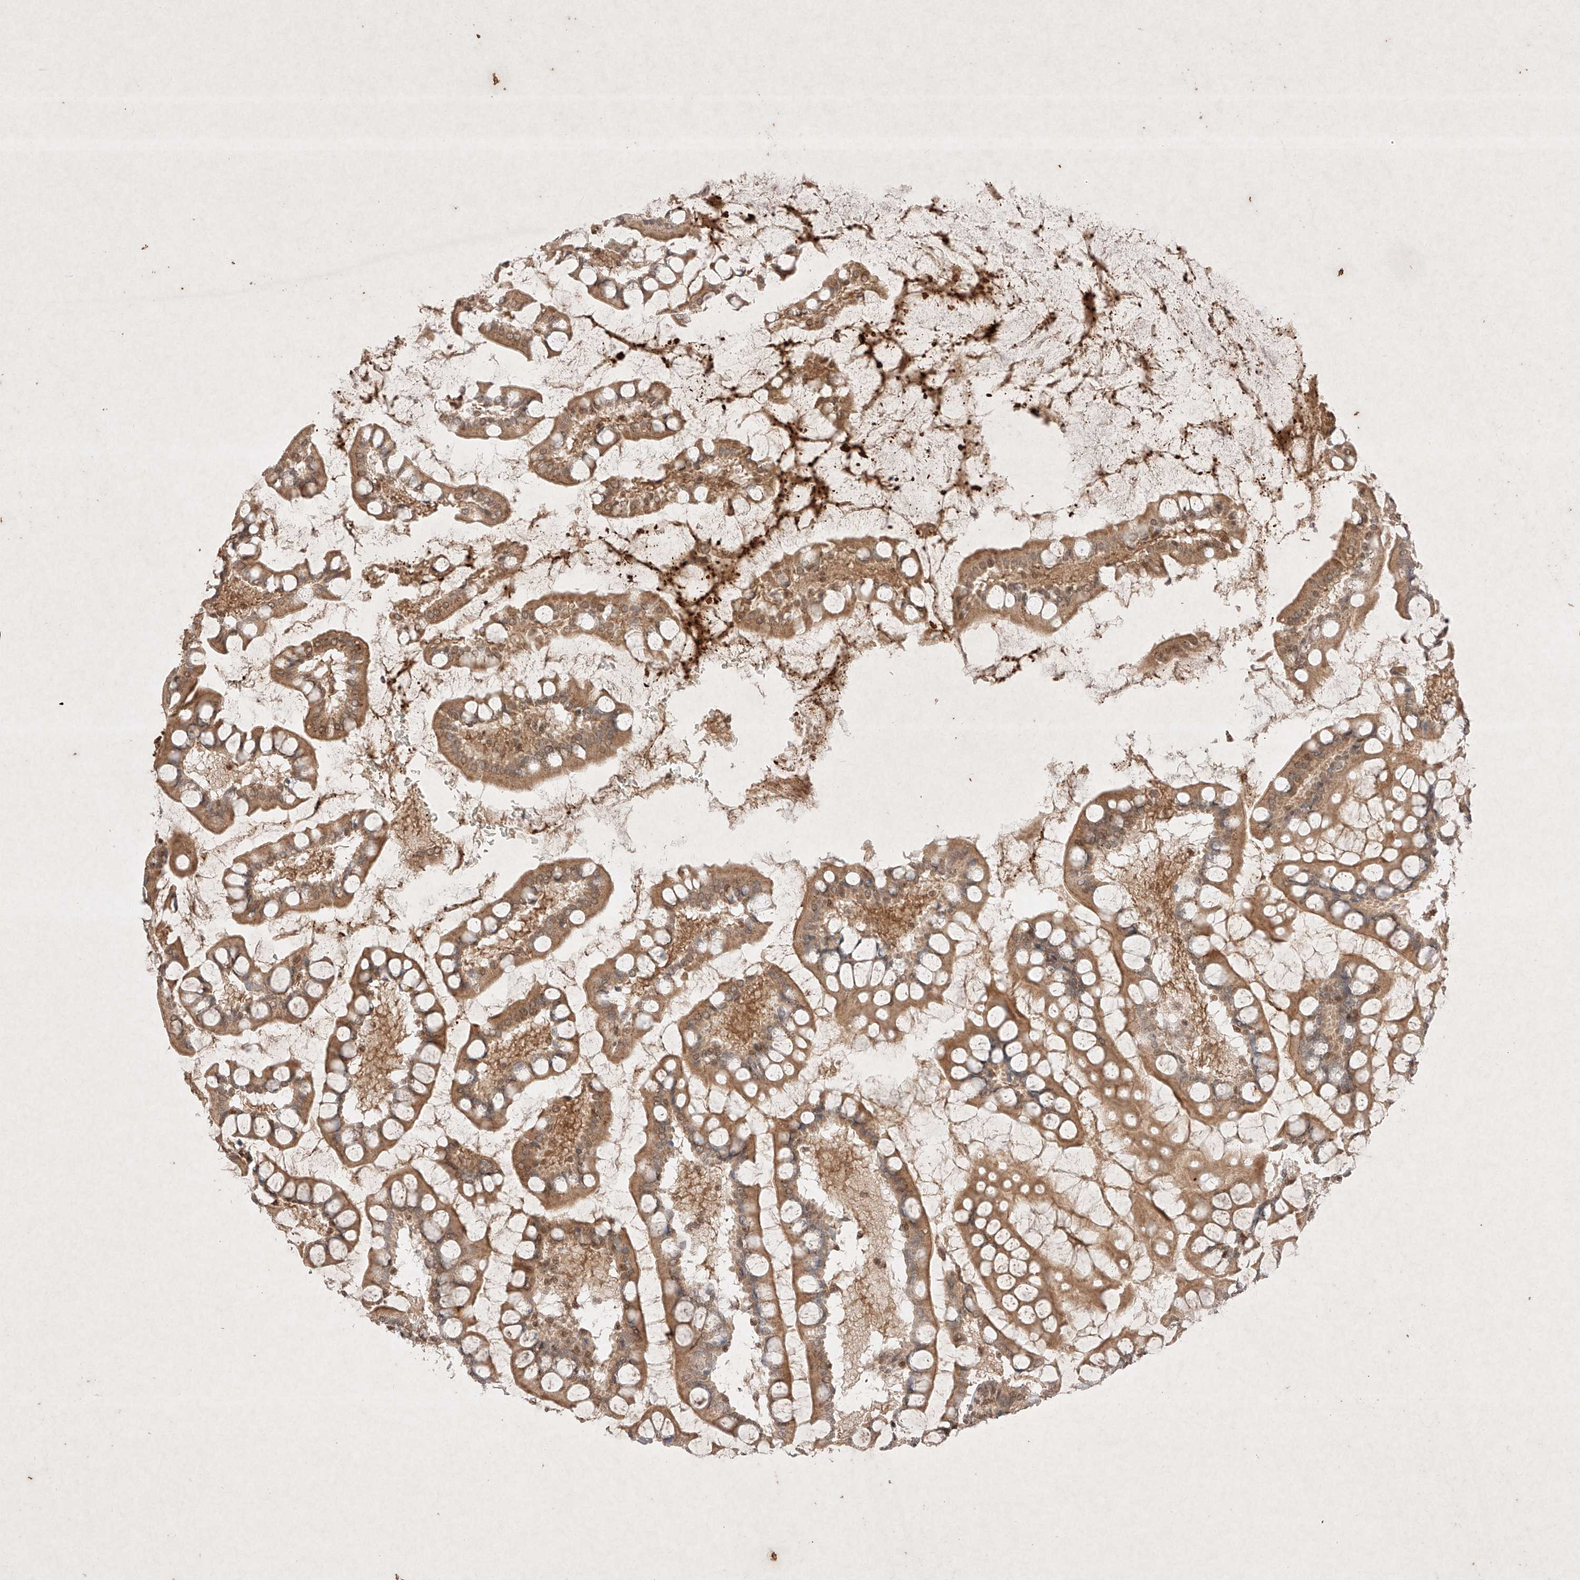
{"staining": {"intensity": "moderate", "quantity": ">75%", "location": "cytoplasmic/membranous,nuclear"}, "tissue": "small intestine", "cell_type": "Glandular cells", "image_type": "normal", "snomed": [{"axis": "morphology", "description": "Normal tissue, NOS"}, {"axis": "topography", "description": "Small intestine"}], "caption": "Immunohistochemistry (IHC) of normal small intestine shows medium levels of moderate cytoplasmic/membranous,nuclear staining in about >75% of glandular cells. (DAB IHC with brightfield microscopy, high magnification).", "gene": "RNF31", "patient": {"sex": "male", "age": 52}}